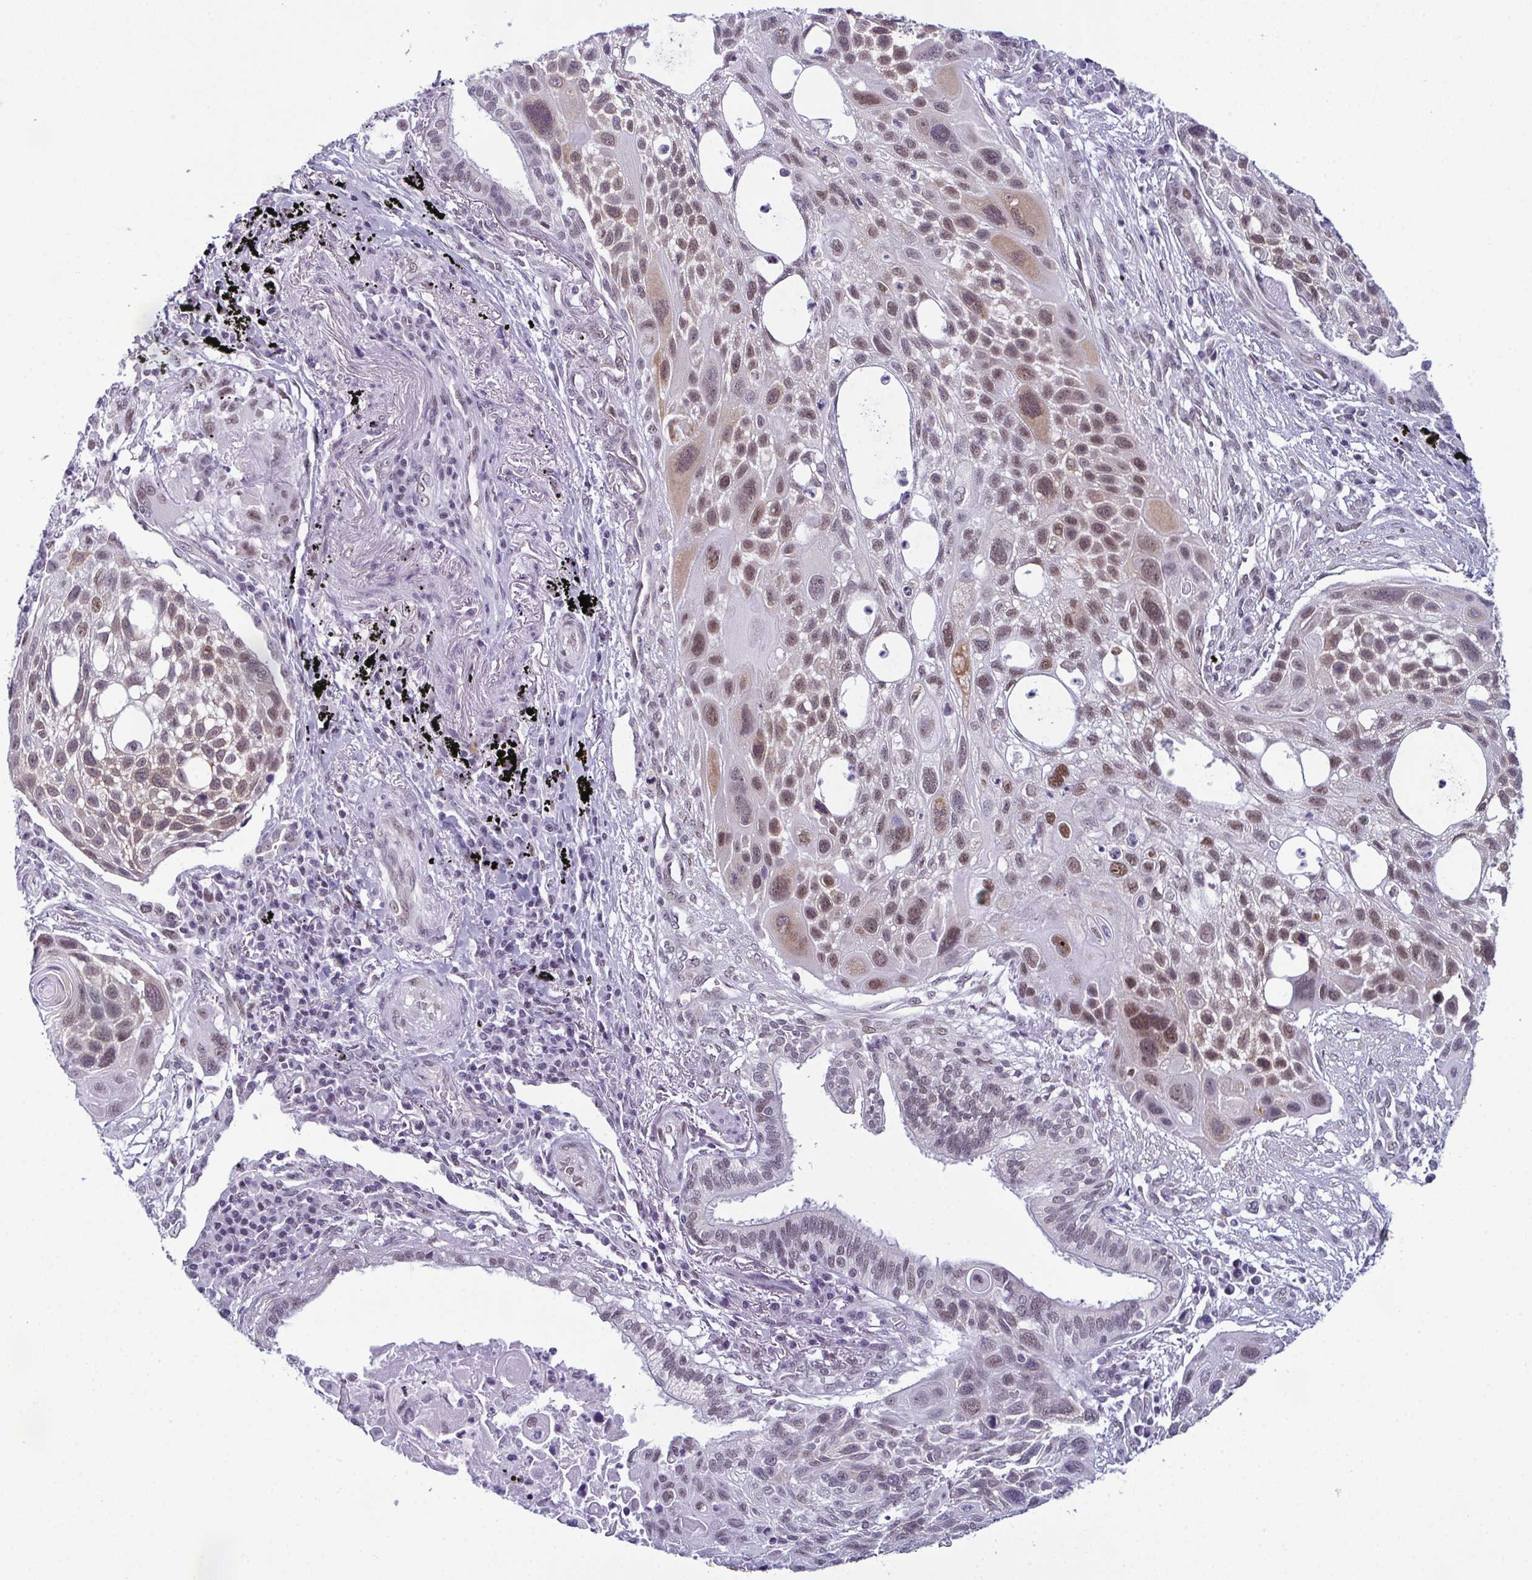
{"staining": {"intensity": "moderate", "quantity": ">75%", "location": "nuclear"}, "tissue": "lung cancer", "cell_type": "Tumor cells", "image_type": "cancer", "snomed": [{"axis": "morphology", "description": "Squamous cell carcinoma, NOS"}, {"axis": "topography", "description": "Lung"}], "caption": "Protein staining of squamous cell carcinoma (lung) tissue displays moderate nuclear expression in approximately >75% of tumor cells. (DAB = brown stain, brightfield microscopy at high magnification).", "gene": "RBM7", "patient": {"sex": "male", "age": 78}}